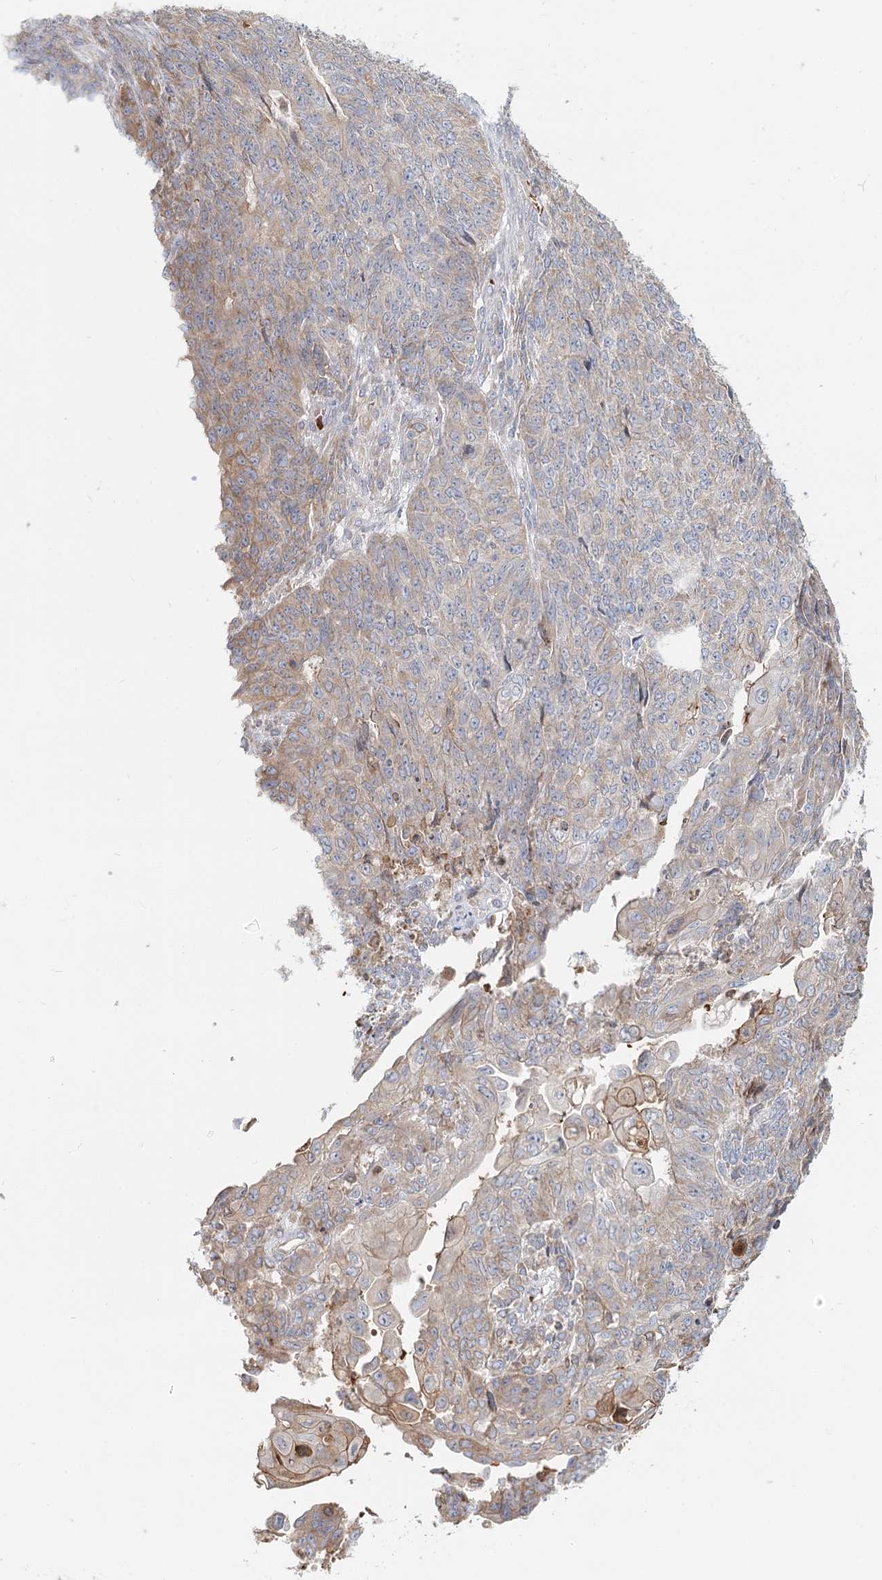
{"staining": {"intensity": "weak", "quantity": "<25%", "location": "cytoplasmic/membranous"}, "tissue": "endometrial cancer", "cell_type": "Tumor cells", "image_type": "cancer", "snomed": [{"axis": "morphology", "description": "Adenocarcinoma, NOS"}, {"axis": "topography", "description": "Endometrium"}], "caption": "Tumor cells show no significant expression in endometrial cancer (adenocarcinoma).", "gene": "ANKRD16", "patient": {"sex": "female", "age": 32}}